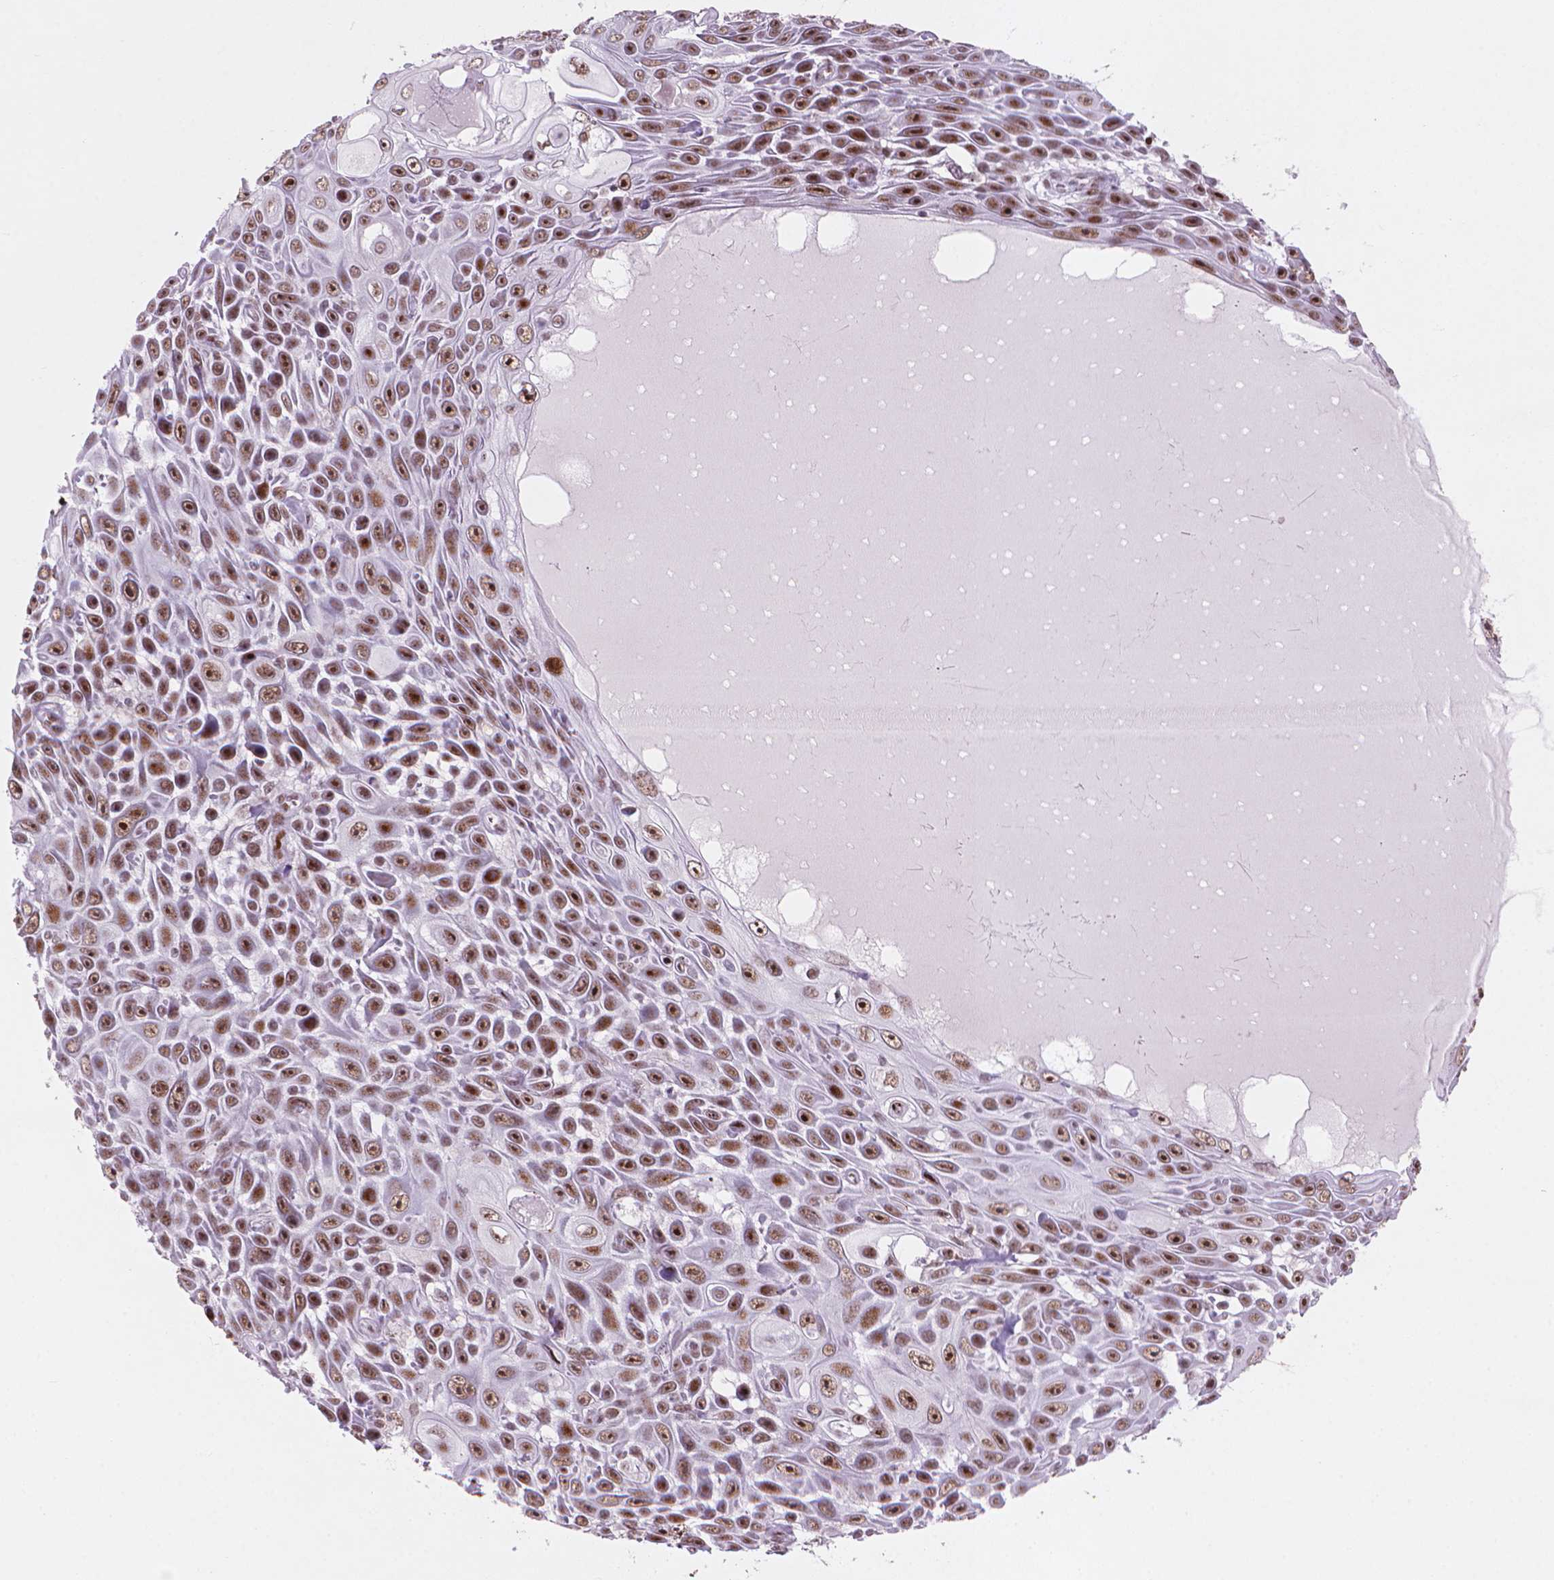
{"staining": {"intensity": "strong", "quantity": ">75%", "location": "nuclear"}, "tissue": "skin cancer", "cell_type": "Tumor cells", "image_type": "cancer", "snomed": [{"axis": "morphology", "description": "Squamous cell carcinoma, NOS"}, {"axis": "topography", "description": "Skin"}], "caption": "Strong nuclear positivity for a protein is present in approximately >75% of tumor cells of skin squamous cell carcinoma using immunohistochemistry (IHC).", "gene": "HES7", "patient": {"sex": "male", "age": 82}}